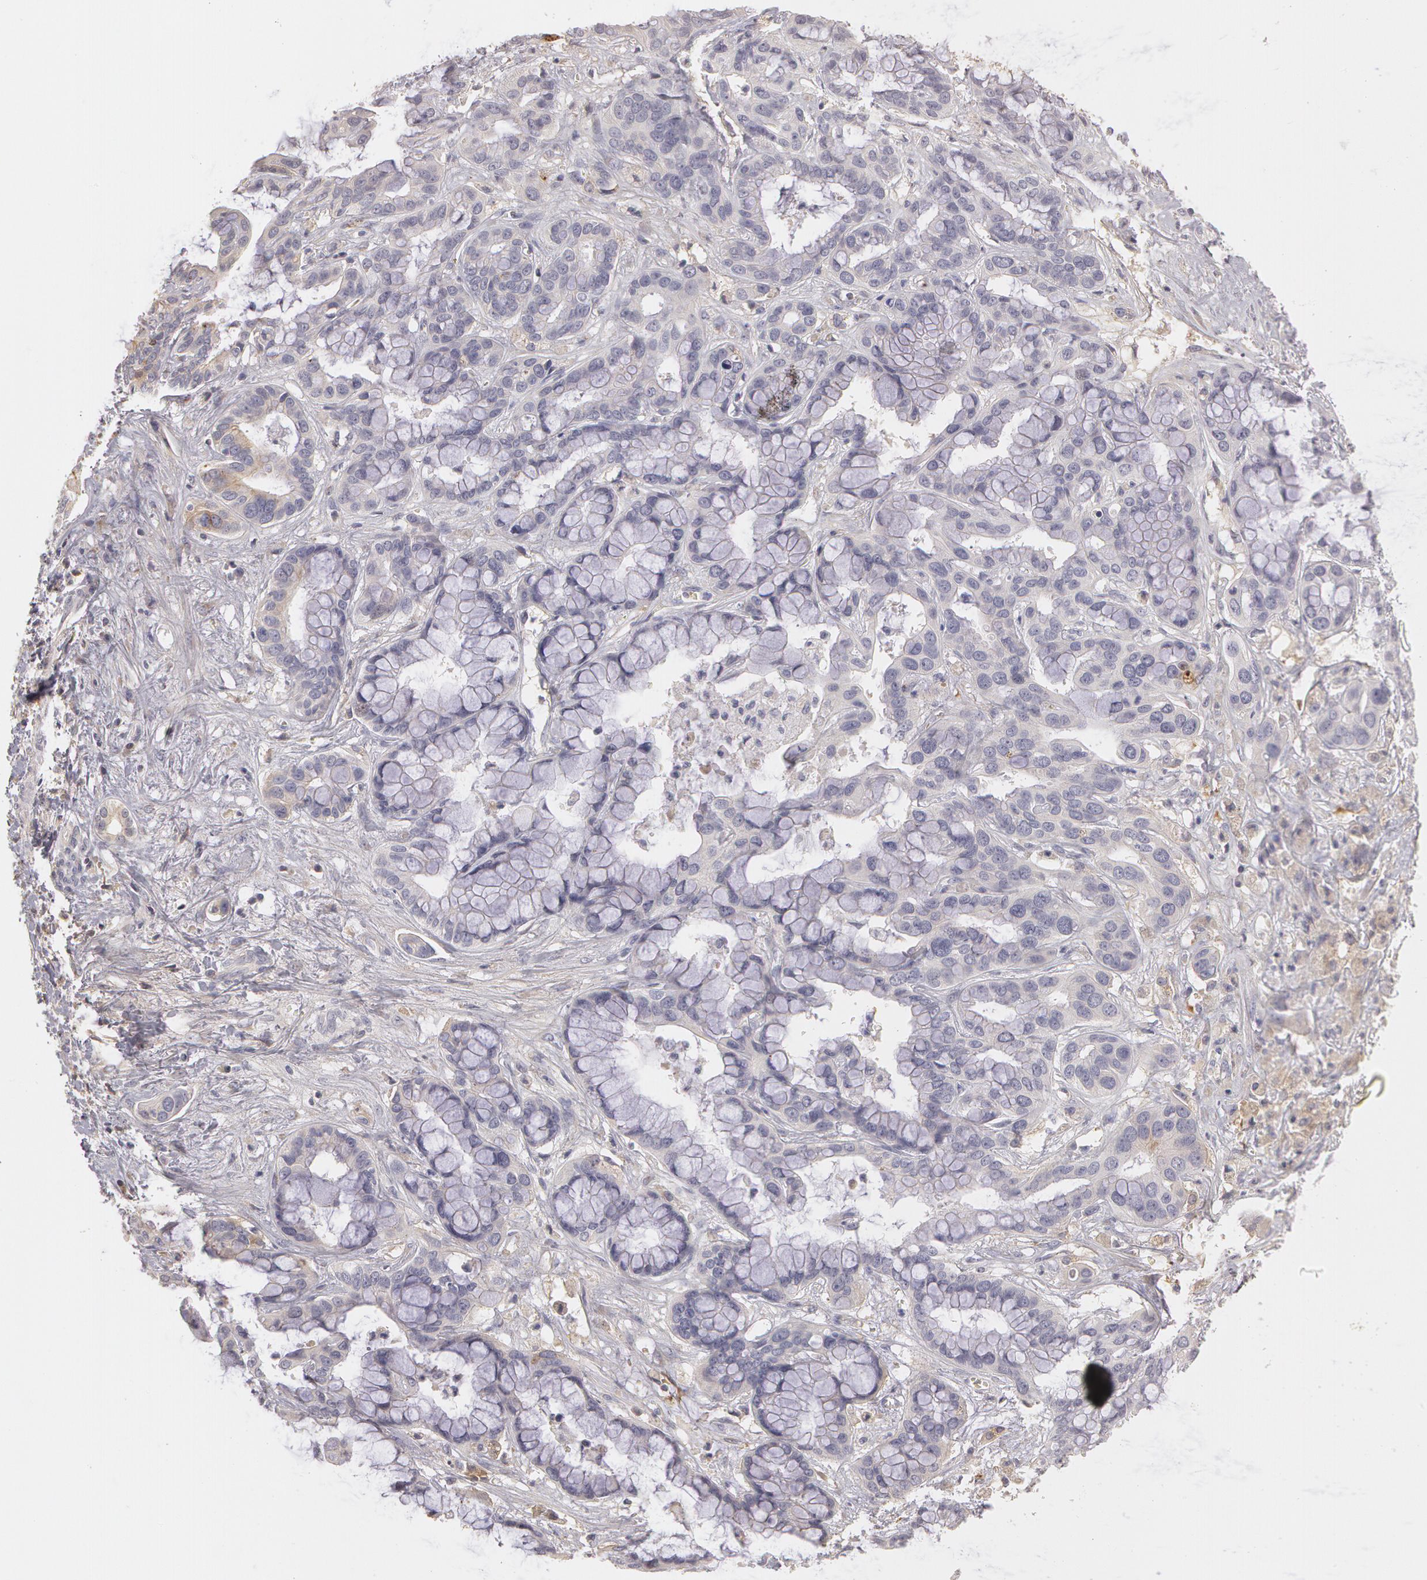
{"staining": {"intensity": "negative", "quantity": "none", "location": "none"}, "tissue": "liver cancer", "cell_type": "Tumor cells", "image_type": "cancer", "snomed": [{"axis": "morphology", "description": "Cholangiocarcinoma"}, {"axis": "topography", "description": "Liver"}], "caption": "Immunohistochemistry (IHC) image of human liver cancer (cholangiocarcinoma) stained for a protein (brown), which exhibits no expression in tumor cells.", "gene": "C1R", "patient": {"sex": "female", "age": 65}}